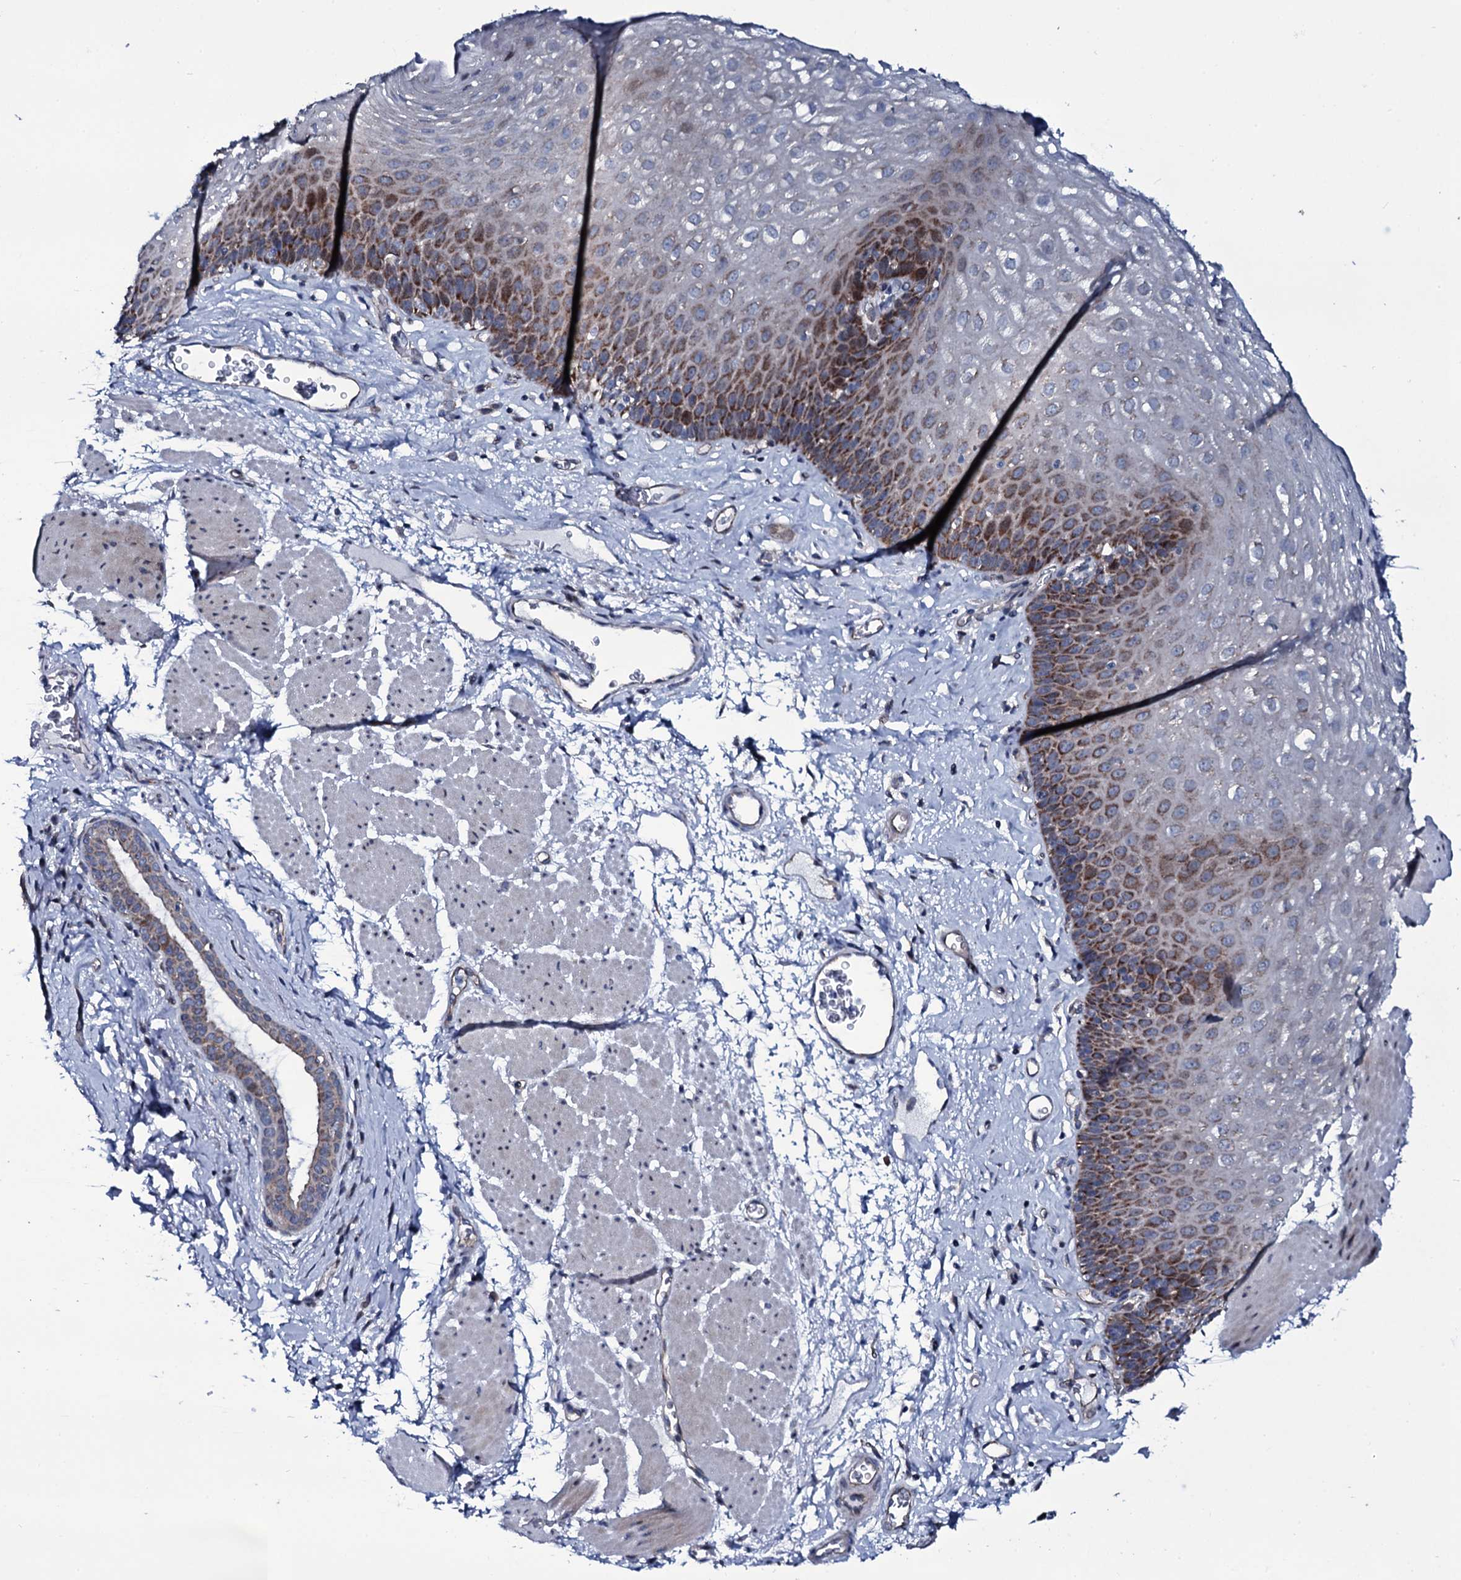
{"staining": {"intensity": "strong", "quantity": "25%-75%", "location": "cytoplasmic/membranous"}, "tissue": "esophagus", "cell_type": "Squamous epithelial cells", "image_type": "normal", "snomed": [{"axis": "morphology", "description": "Normal tissue, NOS"}, {"axis": "topography", "description": "Esophagus"}], "caption": "Immunohistochemistry (IHC) image of normal human esophagus stained for a protein (brown), which exhibits high levels of strong cytoplasmic/membranous staining in approximately 25%-75% of squamous epithelial cells.", "gene": "WIPF3", "patient": {"sex": "female", "age": 66}}